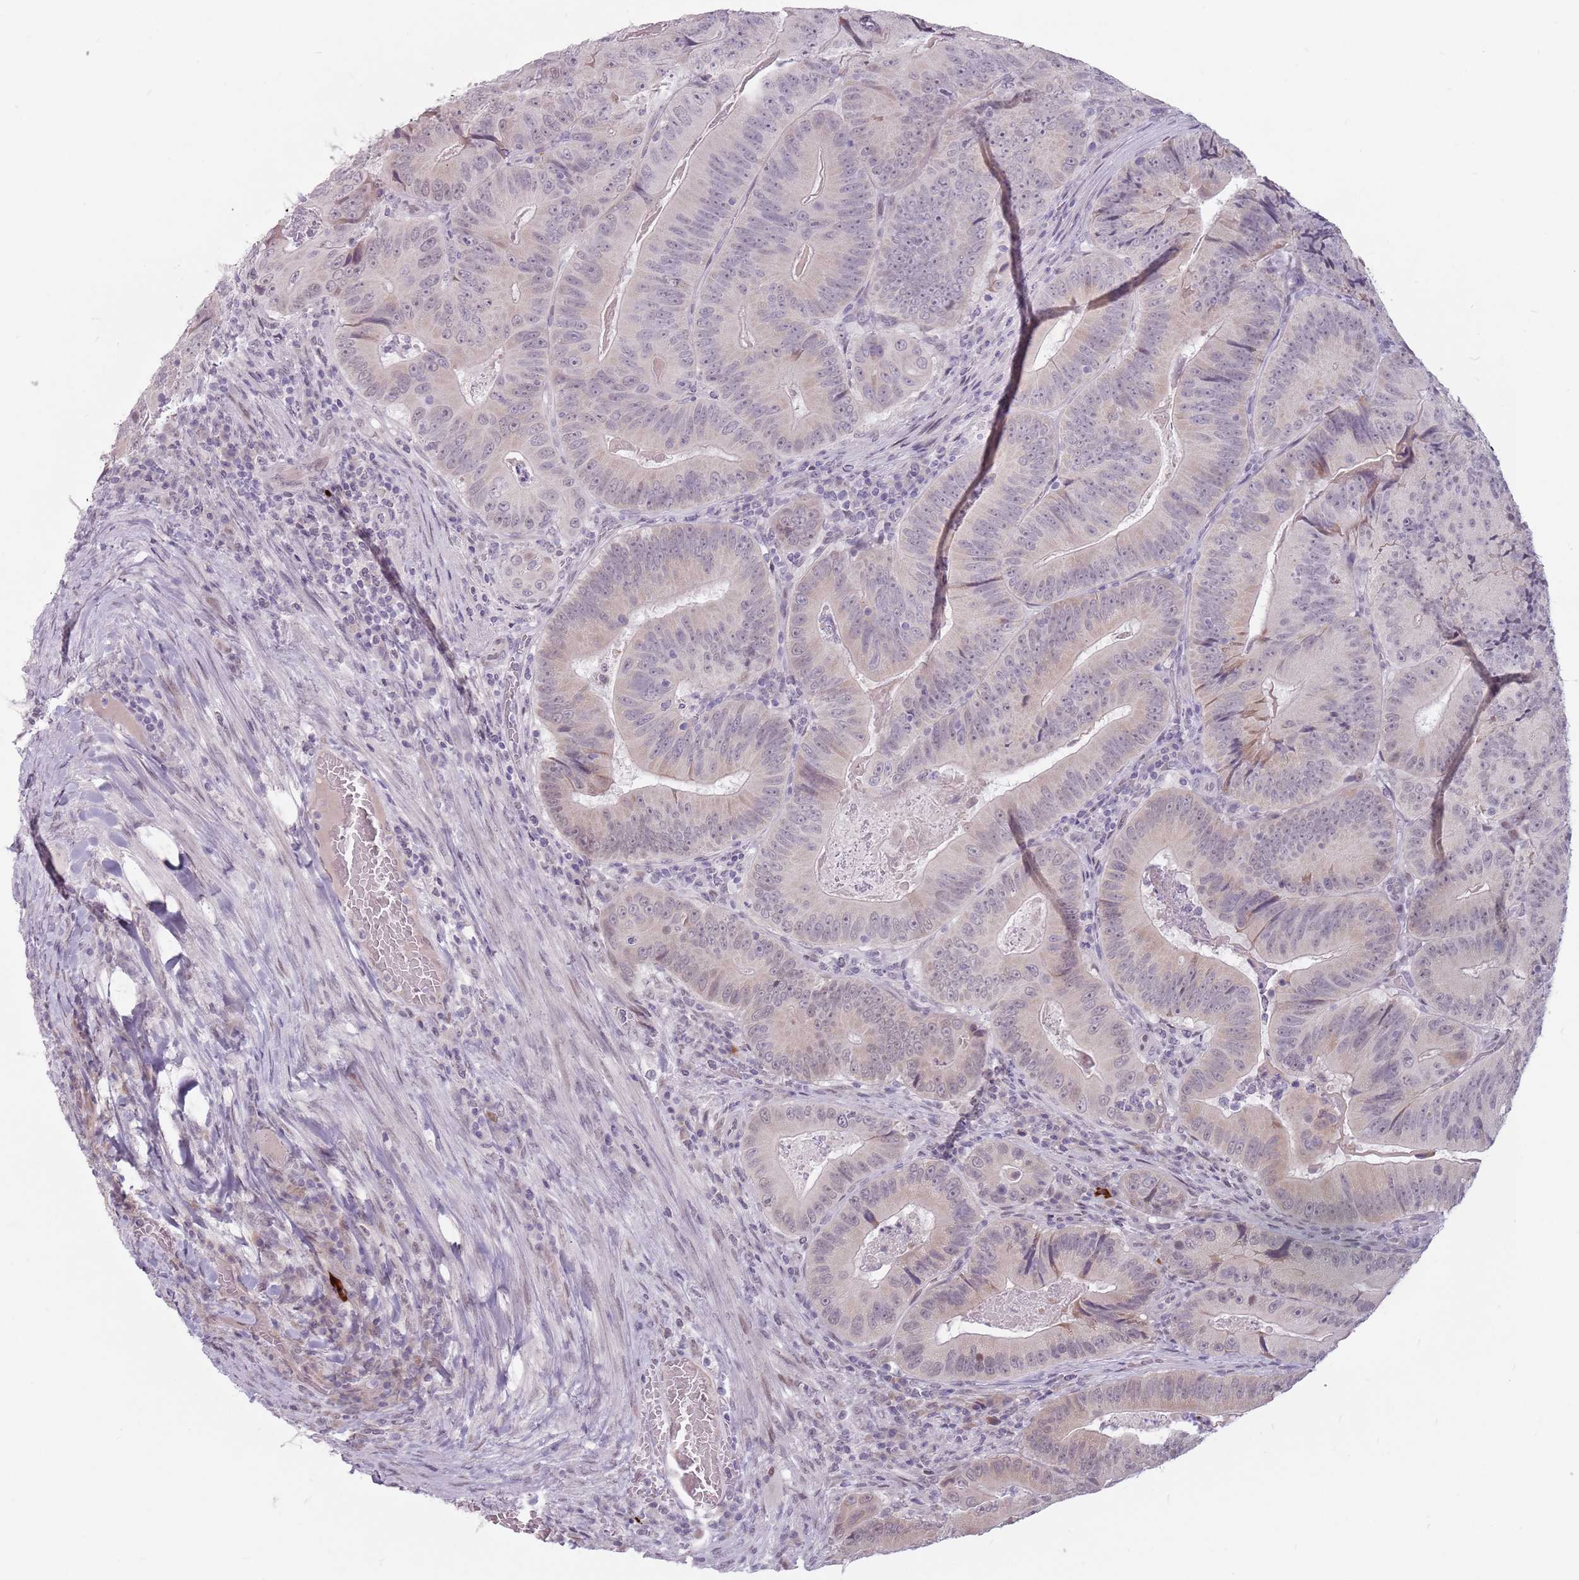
{"staining": {"intensity": "weak", "quantity": "<25%", "location": "cytoplasmic/membranous,nuclear"}, "tissue": "colorectal cancer", "cell_type": "Tumor cells", "image_type": "cancer", "snomed": [{"axis": "morphology", "description": "Adenocarcinoma, NOS"}, {"axis": "topography", "description": "Colon"}], "caption": "This is a histopathology image of immunohistochemistry staining of colorectal cancer (adenocarcinoma), which shows no positivity in tumor cells.", "gene": "PTCHD1", "patient": {"sex": "female", "age": 86}}